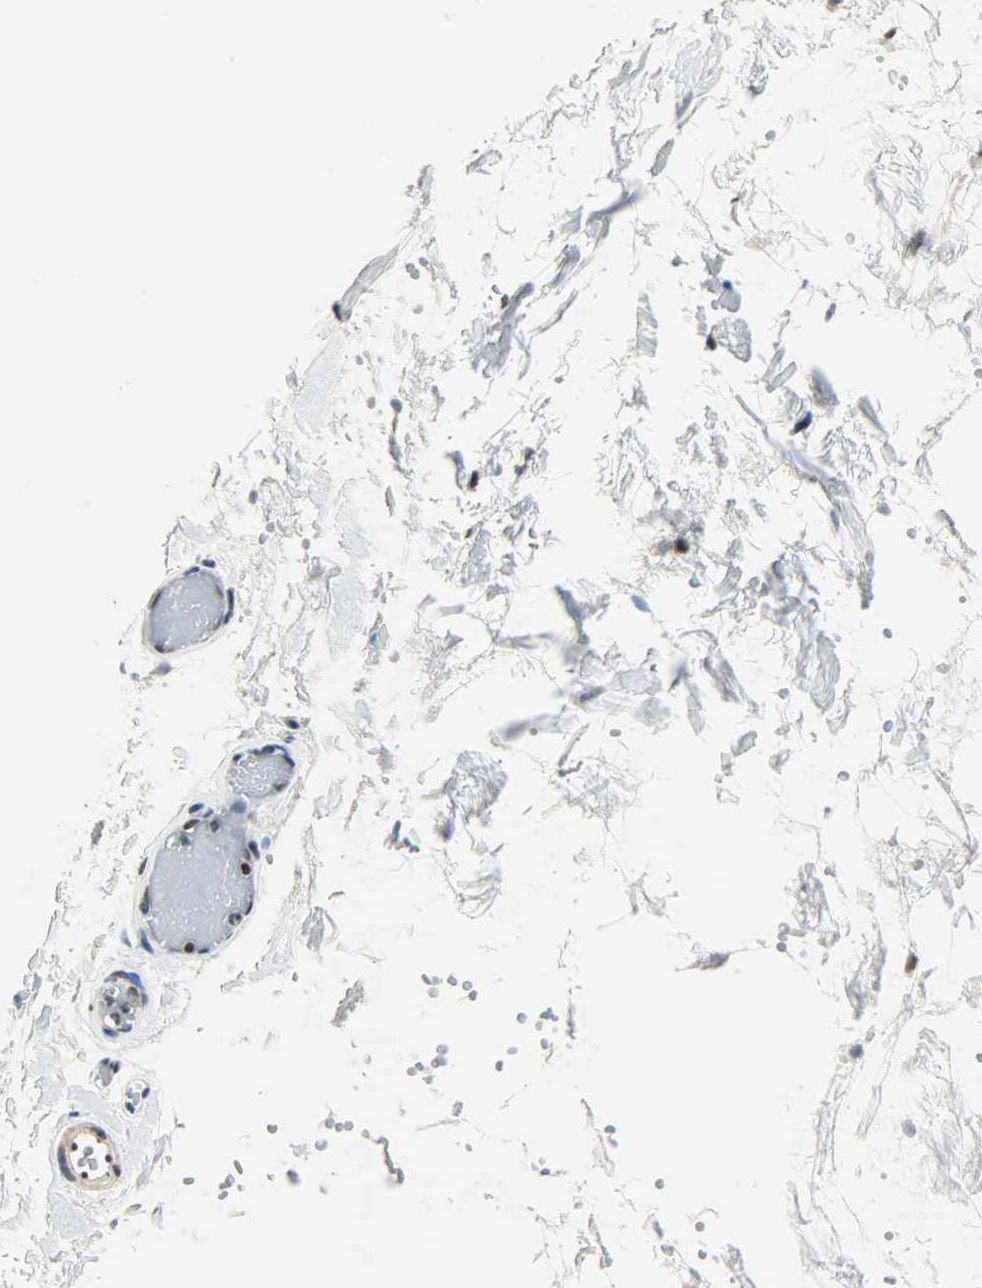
{"staining": {"intensity": "strong", "quantity": ">75%", "location": "nuclear"}, "tissue": "salivary gland", "cell_type": "Glandular cells", "image_type": "normal", "snomed": [{"axis": "morphology", "description": "Normal tissue, NOS"}, {"axis": "topography", "description": "Salivary gland"}], "caption": "This is a histology image of immunohistochemistry (IHC) staining of unremarkable salivary gland, which shows strong staining in the nuclear of glandular cells.", "gene": "SUGP1", "patient": {"sex": "male", "age": 54}}